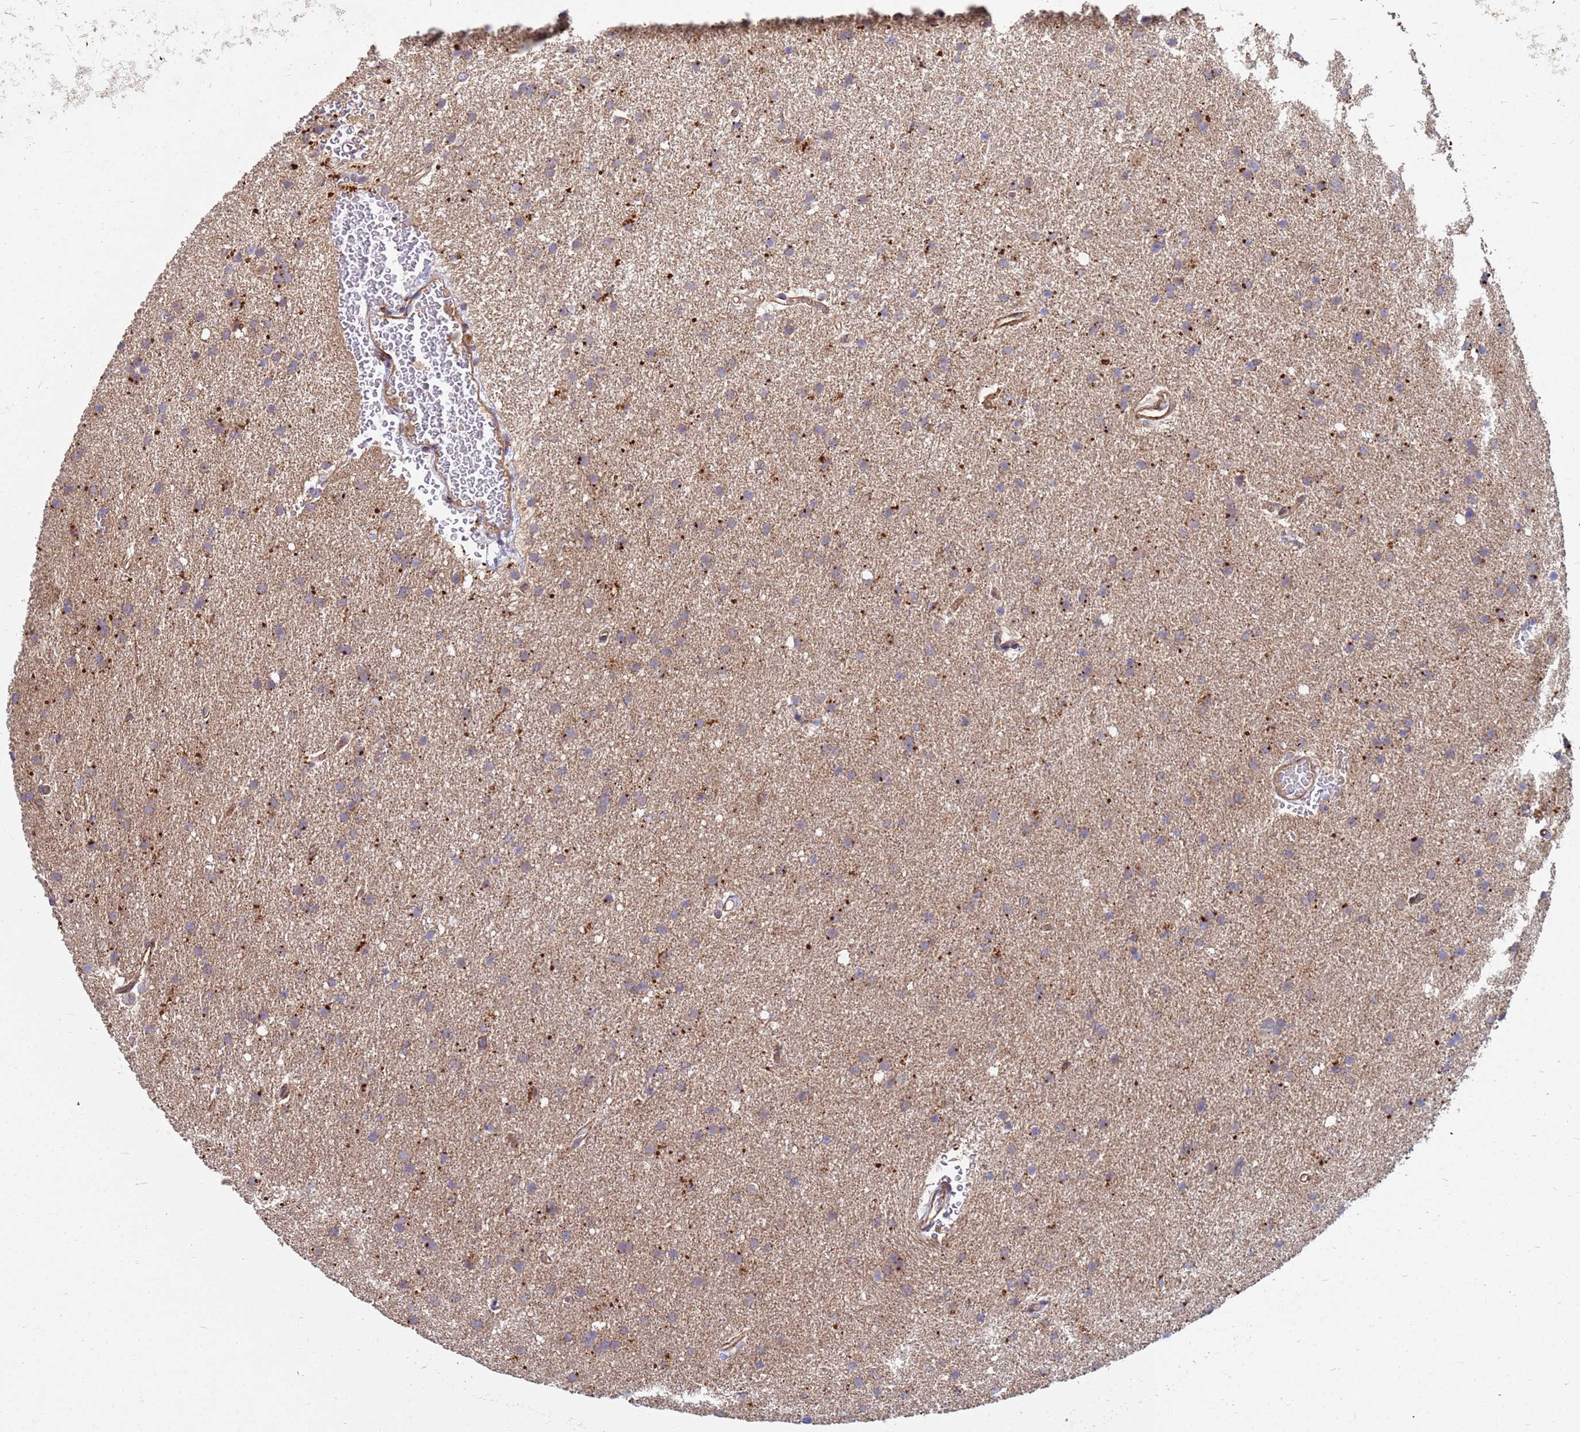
{"staining": {"intensity": "negative", "quantity": "none", "location": "none"}, "tissue": "glioma", "cell_type": "Tumor cells", "image_type": "cancer", "snomed": [{"axis": "morphology", "description": "Glioma, malignant, High grade"}, {"axis": "topography", "description": "Cerebral cortex"}], "caption": "DAB immunohistochemical staining of malignant glioma (high-grade) displays no significant staining in tumor cells. (DAB immunohistochemistry (IHC) visualized using brightfield microscopy, high magnification).", "gene": "CDC34", "patient": {"sex": "female", "age": 36}}